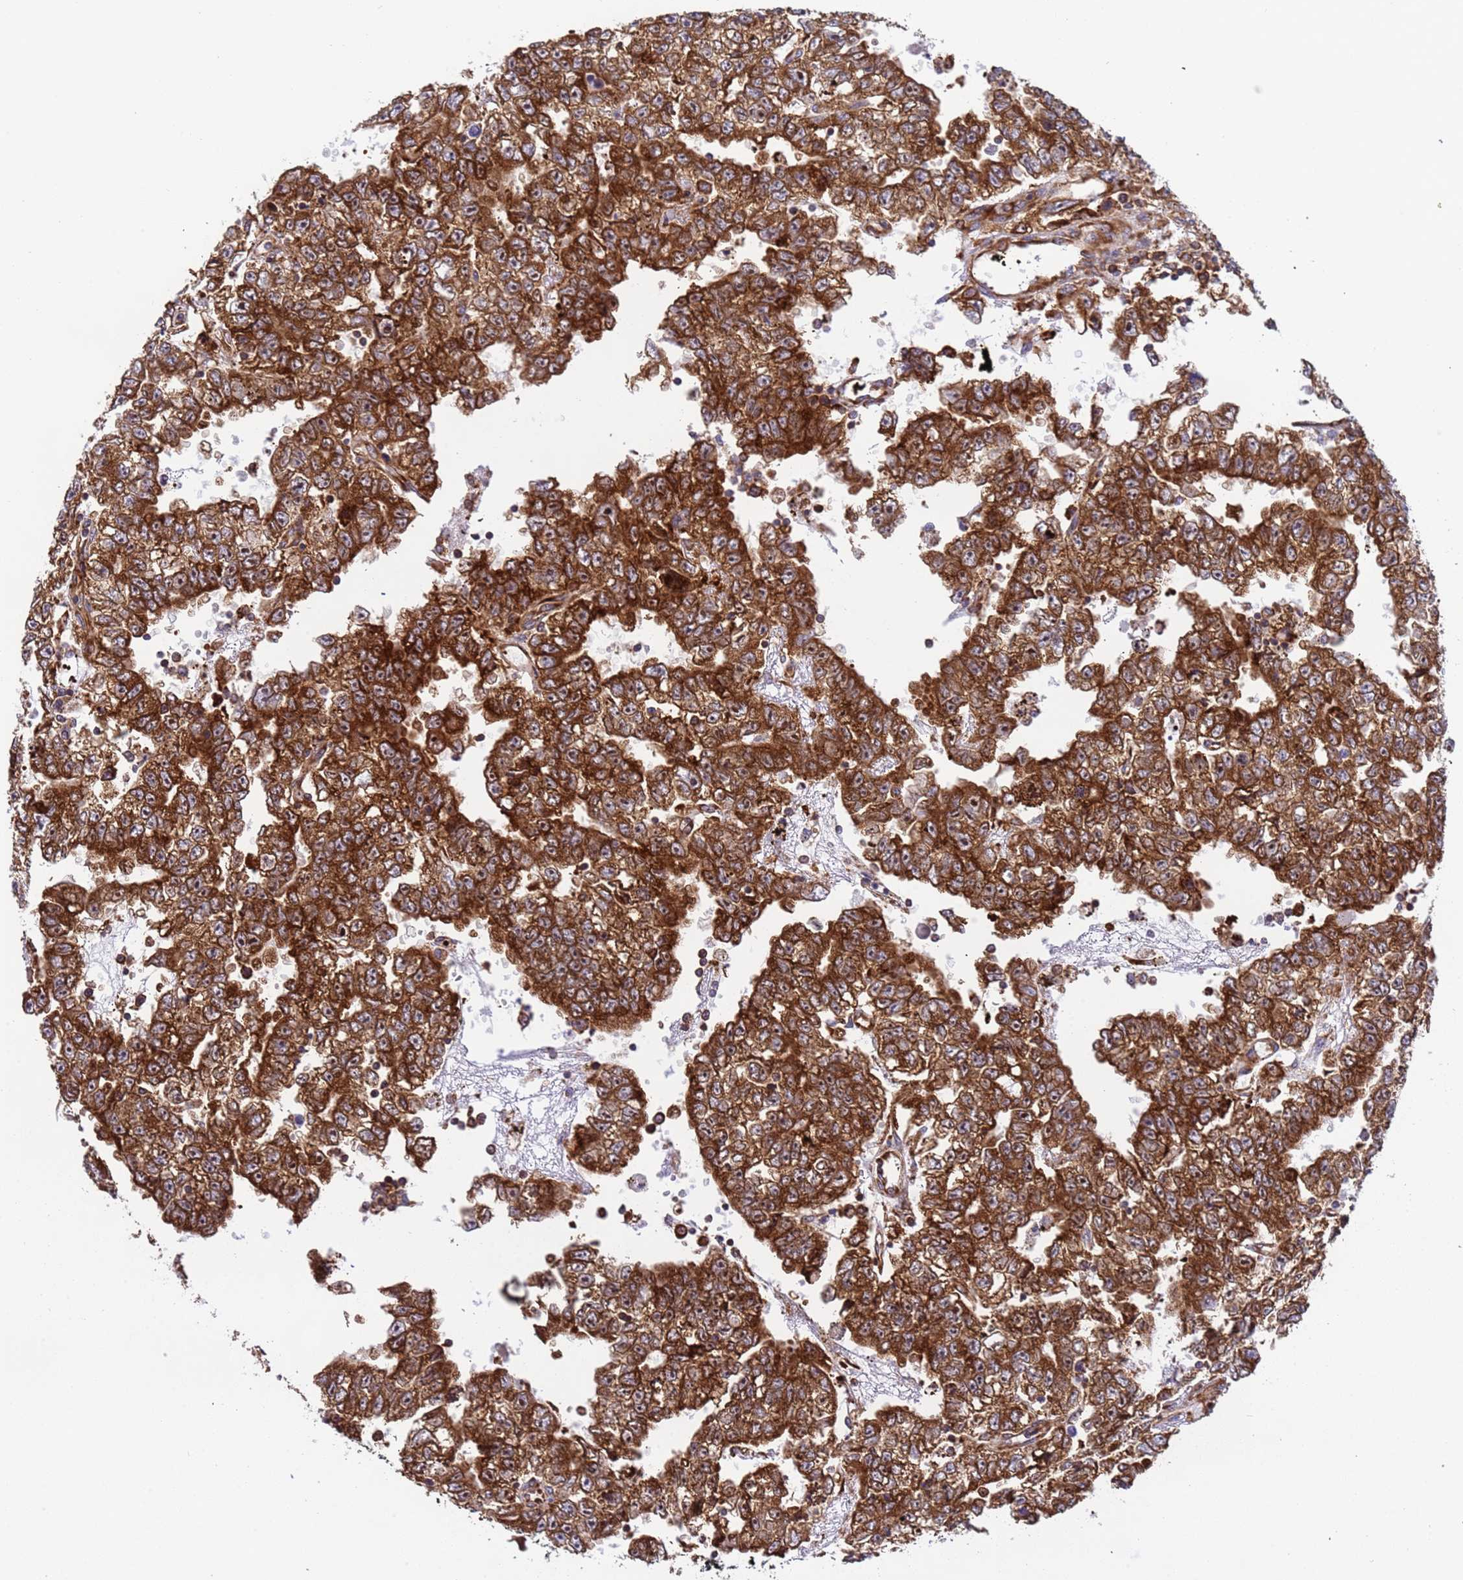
{"staining": {"intensity": "strong", "quantity": ">75%", "location": "cytoplasmic/membranous"}, "tissue": "testis cancer", "cell_type": "Tumor cells", "image_type": "cancer", "snomed": [{"axis": "morphology", "description": "Carcinoma, Embryonal, NOS"}, {"axis": "topography", "description": "Testis"}], "caption": "Protein staining reveals strong cytoplasmic/membranous positivity in about >75% of tumor cells in testis embryonal carcinoma.", "gene": "RPL36", "patient": {"sex": "male", "age": 25}}